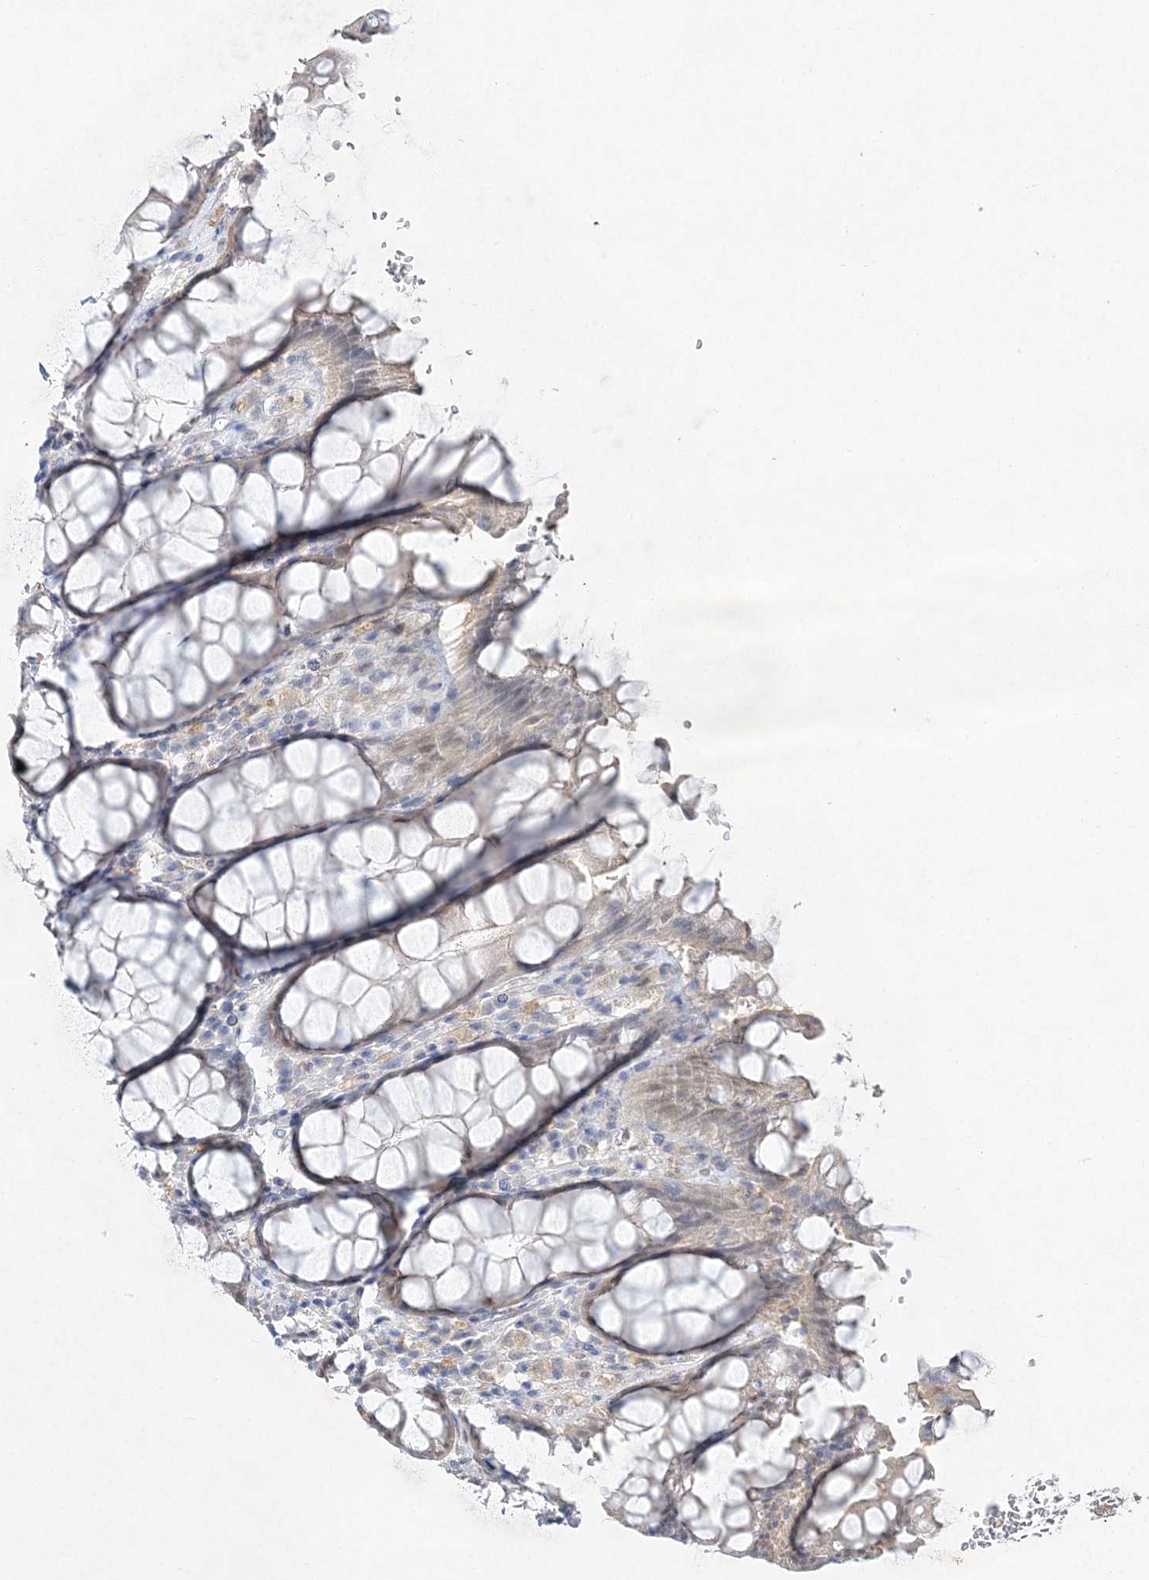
{"staining": {"intensity": "weak", "quantity": "<25%", "location": "cytoplasmic/membranous"}, "tissue": "rectum", "cell_type": "Glandular cells", "image_type": "normal", "snomed": [{"axis": "morphology", "description": "Normal tissue, NOS"}, {"axis": "topography", "description": "Rectum"}], "caption": "DAB (3,3'-diaminobenzidine) immunohistochemical staining of unremarkable human rectum displays no significant expression in glandular cells. (Brightfield microscopy of DAB (3,3'-diaminobenzidine) immunohistochemistry at high magnification).", "gene": "MAT2B", "patient": {"sex": "male", "age": 64}}